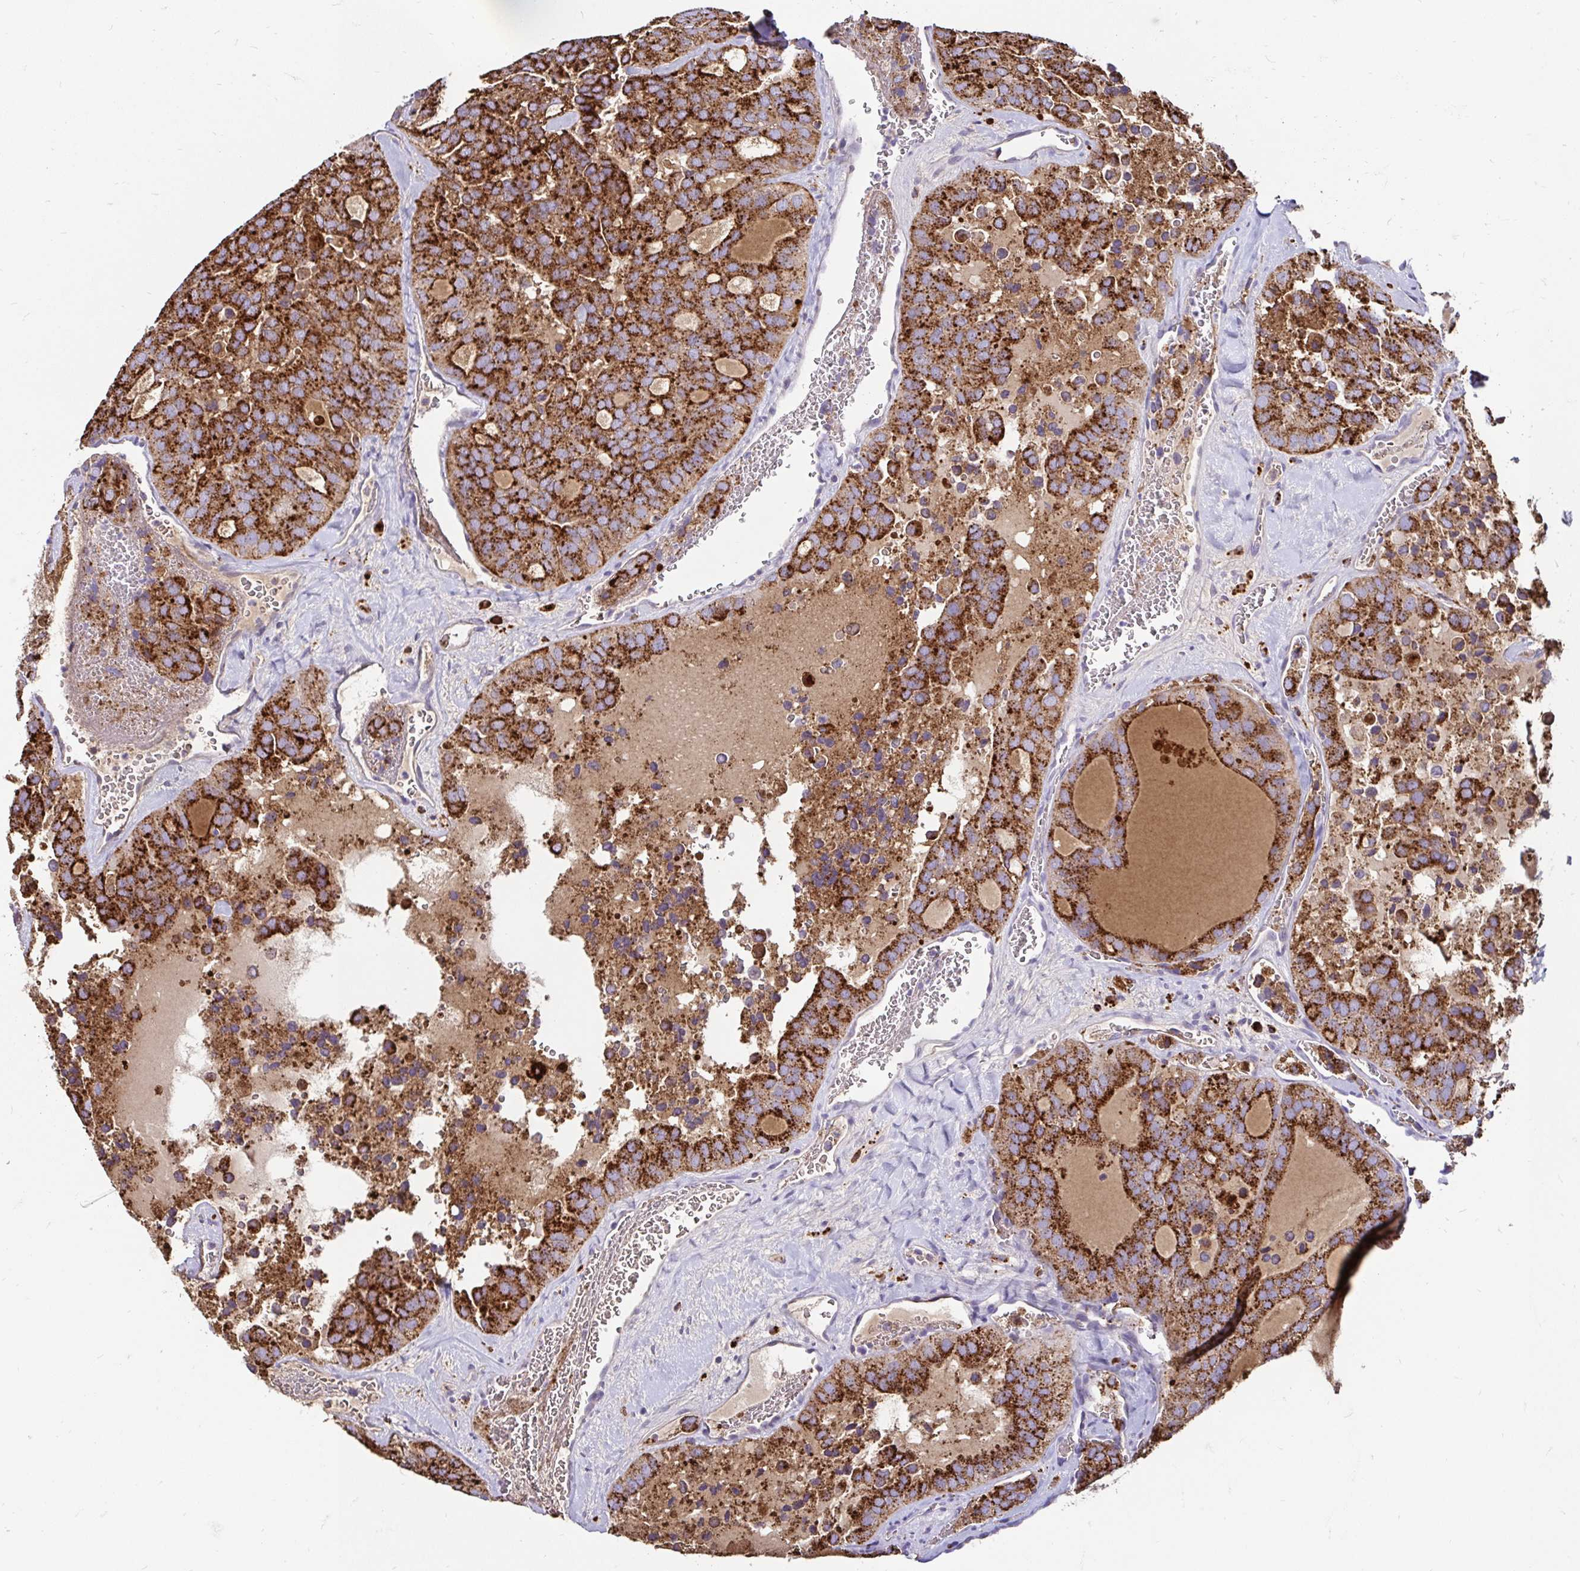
{"staining": {"intensity": "strong", "quantity": "25%-75%", "location": "cytoplasmic/membranous"}, "tissue": "thyroid cancer", "cell_type": "Tumor cells", "image_type": "cancer", "snomed": [{"axis": "morphology", "description": "Follicular adenoma carcinoma, NOS"}, {"axis": "topography", "description": "Thyroid gland"}], "caption": "Immunohistochemical staining of thyroid cancer (follicular adenoma carcinoma) demonstrates high levels of strong cytoplasmic/membranous expression in about 25%-75% of tumor cells.", "gene": "FUCA1", "patient": {"sex": "male", "age": 75}}